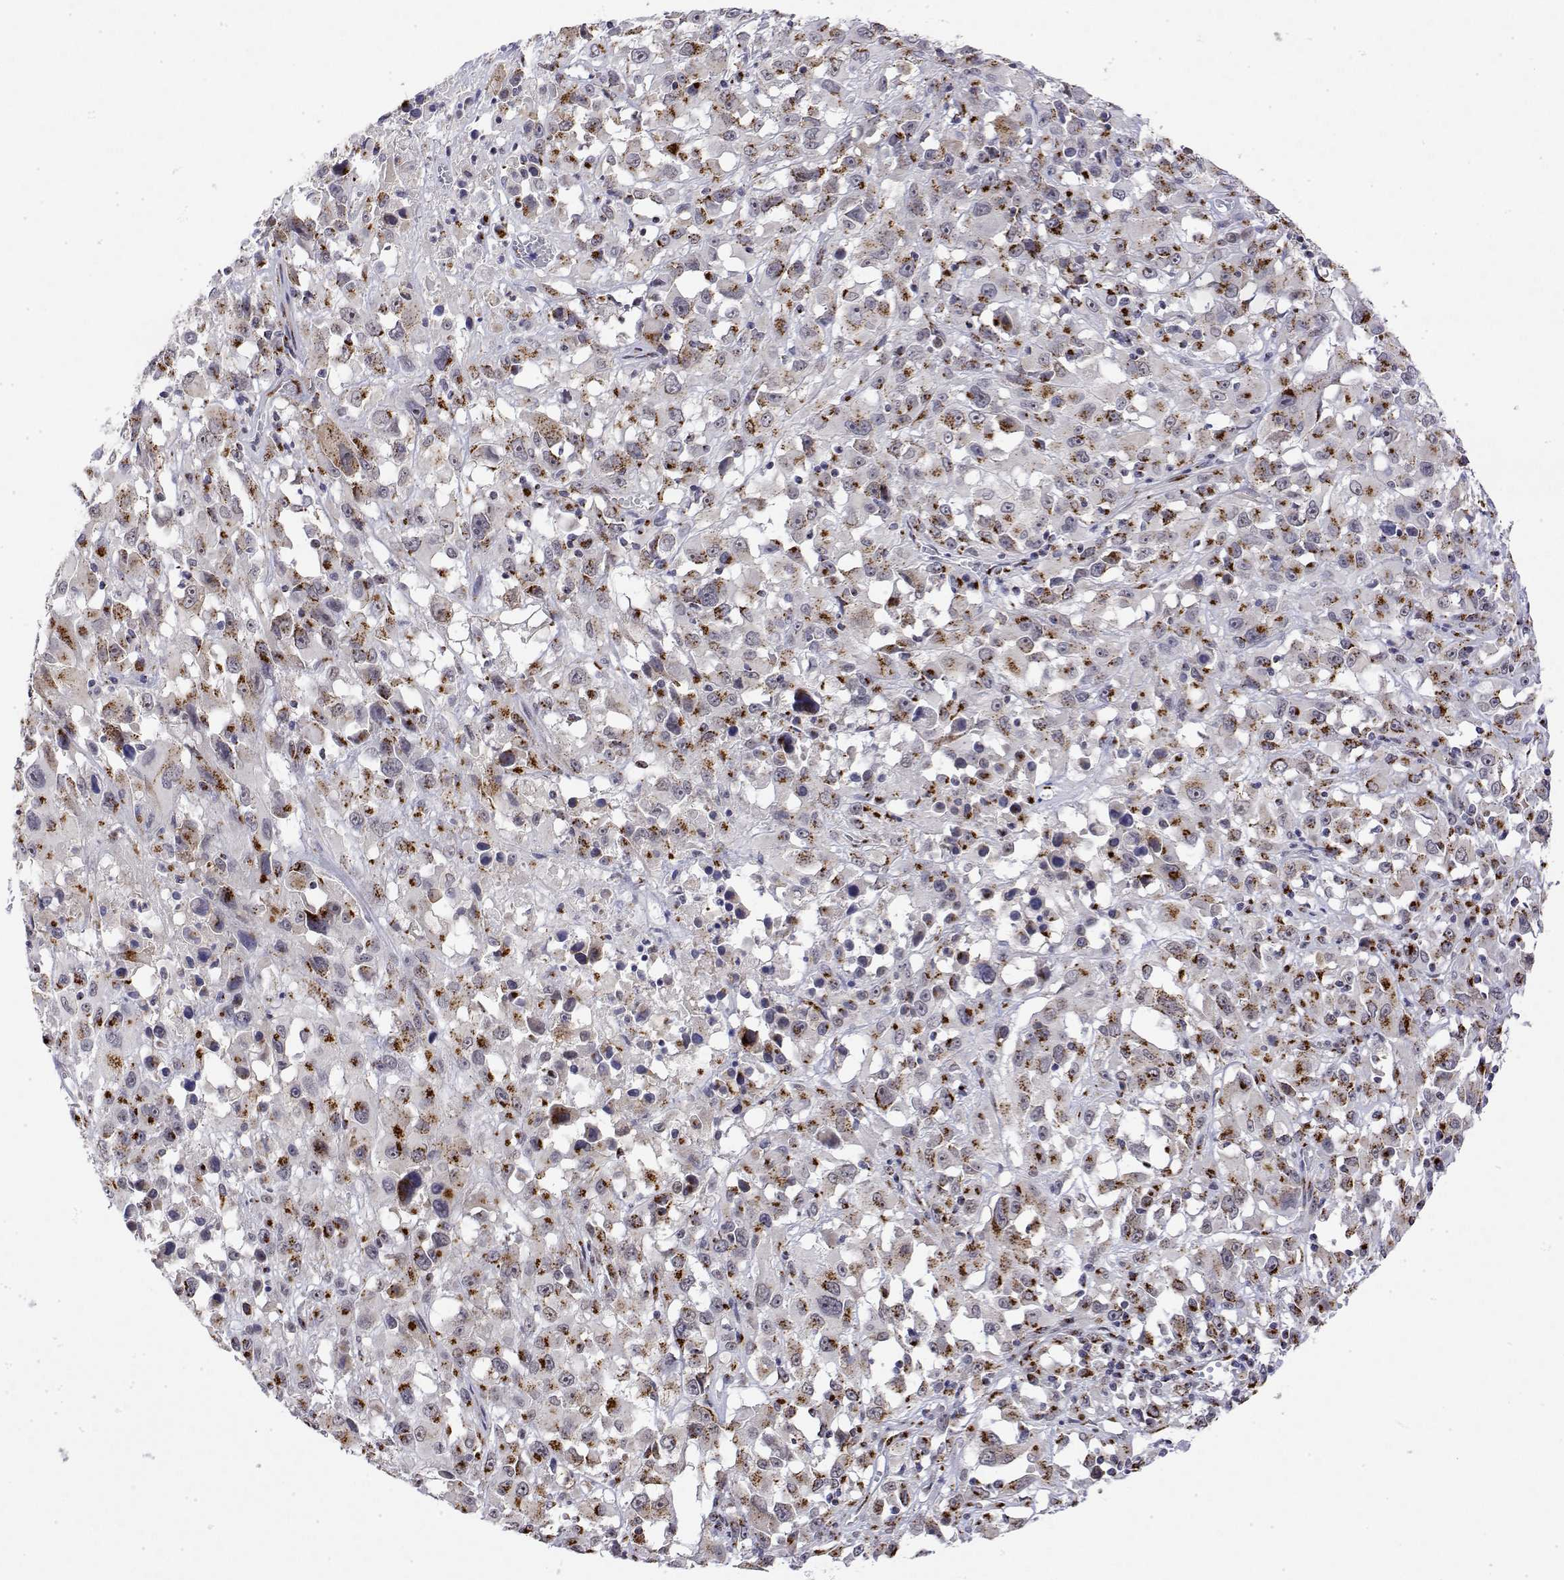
{"staining": {"intensity": "strong", "quantity": "25%-75%", "location": "cytoplasmic/membranous"}, "tissue": "melanoma", "cell_type": "Tumor cells", "image_type": "cancer", "snomed": [{"axis": "morphology", "description": "Malignant melanoma, Metastatic site"}, {"axis": "topography", "description": "Soft tissue"}], "caption": "A high-resolution image shows immunohistochemistry staining of malignant melanoma (metastatic site), which reveals strong cytoplasmic/membranous expression in approximately 25%-75% of tumor cells.", "gene": "YIPF3", "patient": {"sex": "male", "age": 50}}